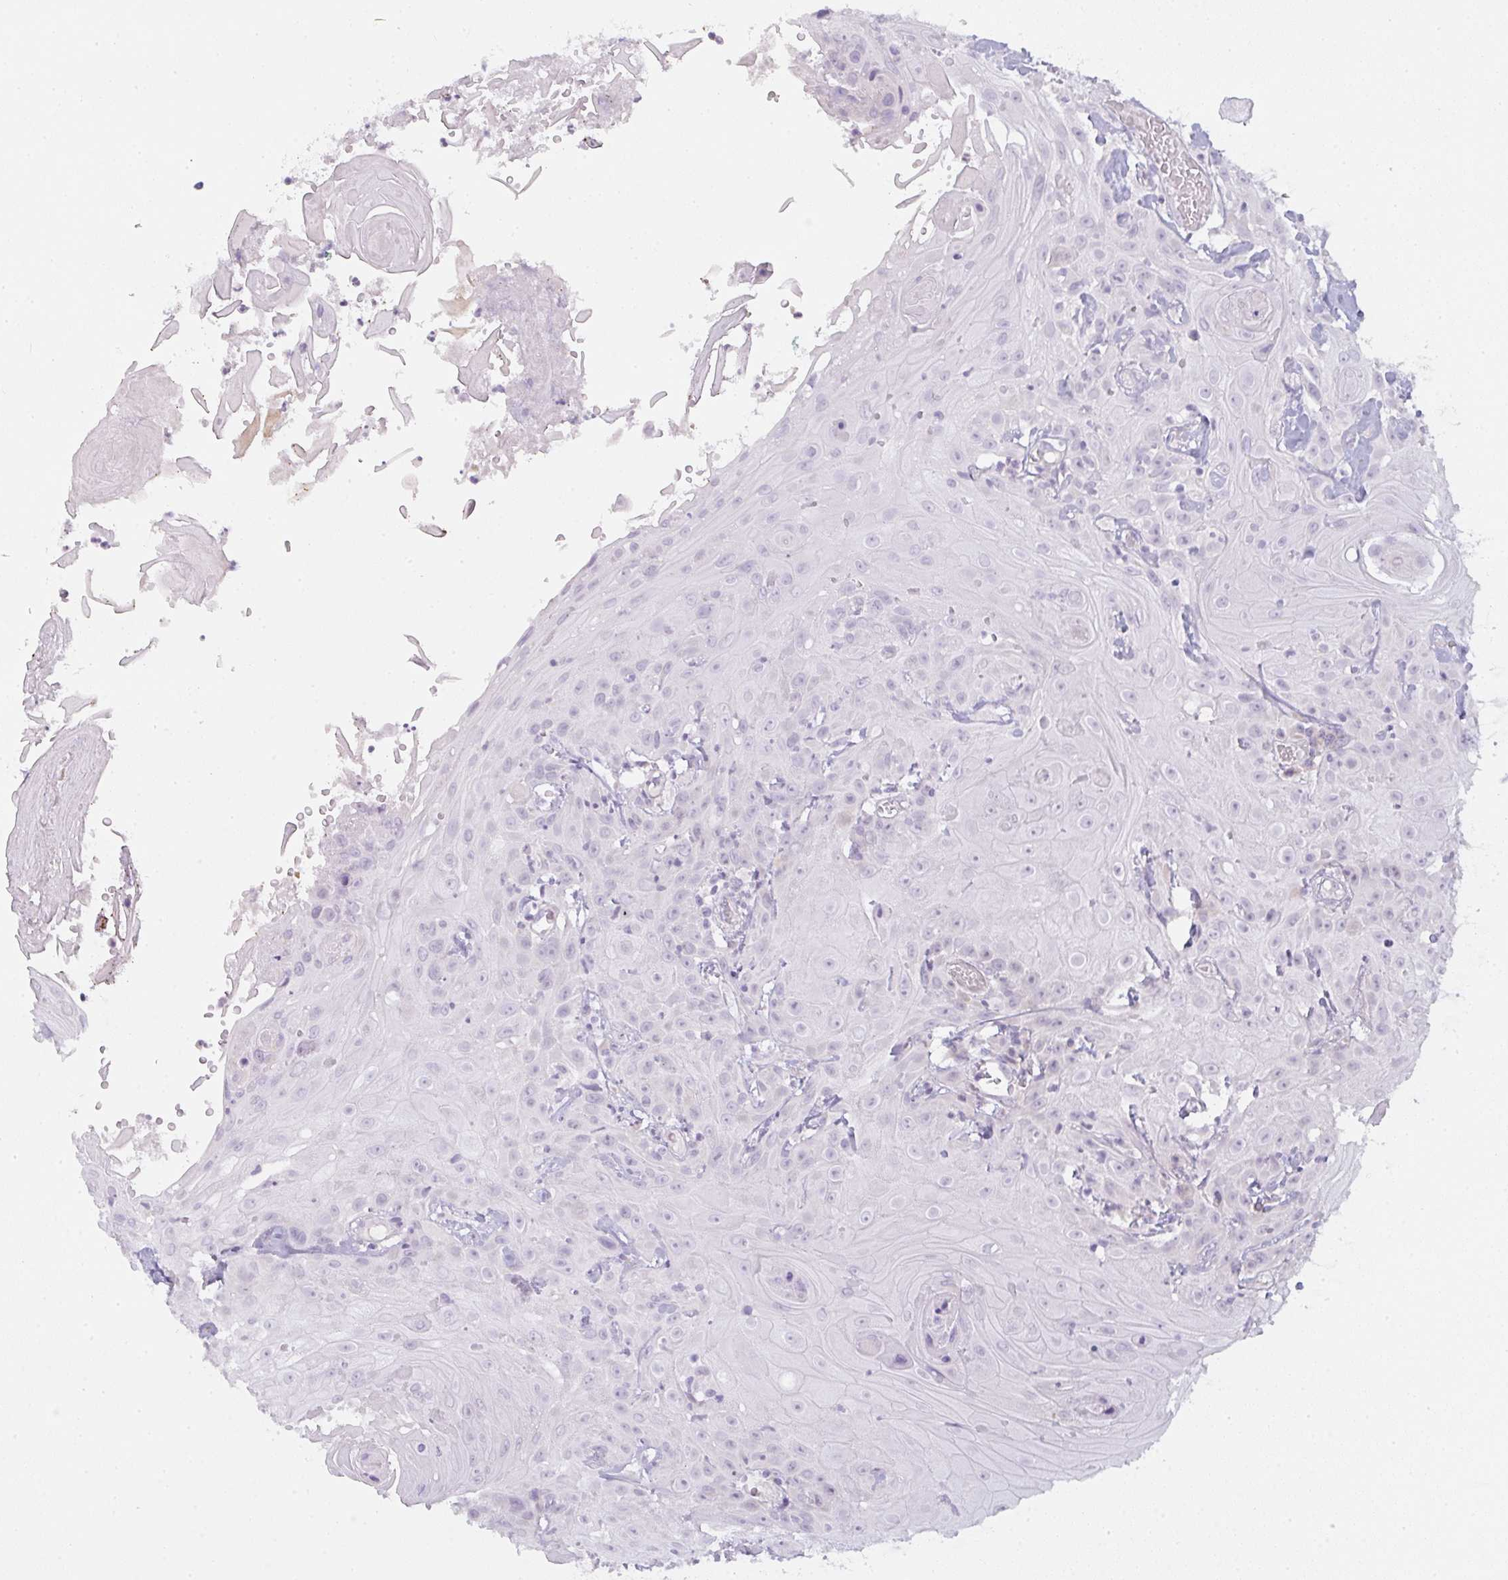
{"staining": {"intensity": "negative", "quantity": "none", "location": "none"}, "tissue": "head and neck cancer", "cell_type": "Tumor cells", "image_type": "cancer", "snomed": [{"axis": "morphology", "description": "Squamous cell carcinoma, NOS"}, {"axis": "topography", "description": "Skin"}, {"axis": "topography", "description": "Head-Neck"}], "caption": "A photomicrograph of head and neck cancer stained for a protein demonstrates no brown staining in tumor cells.", "gene": "SIRPB2", "patient": {"sex": "male", "age": 80}}